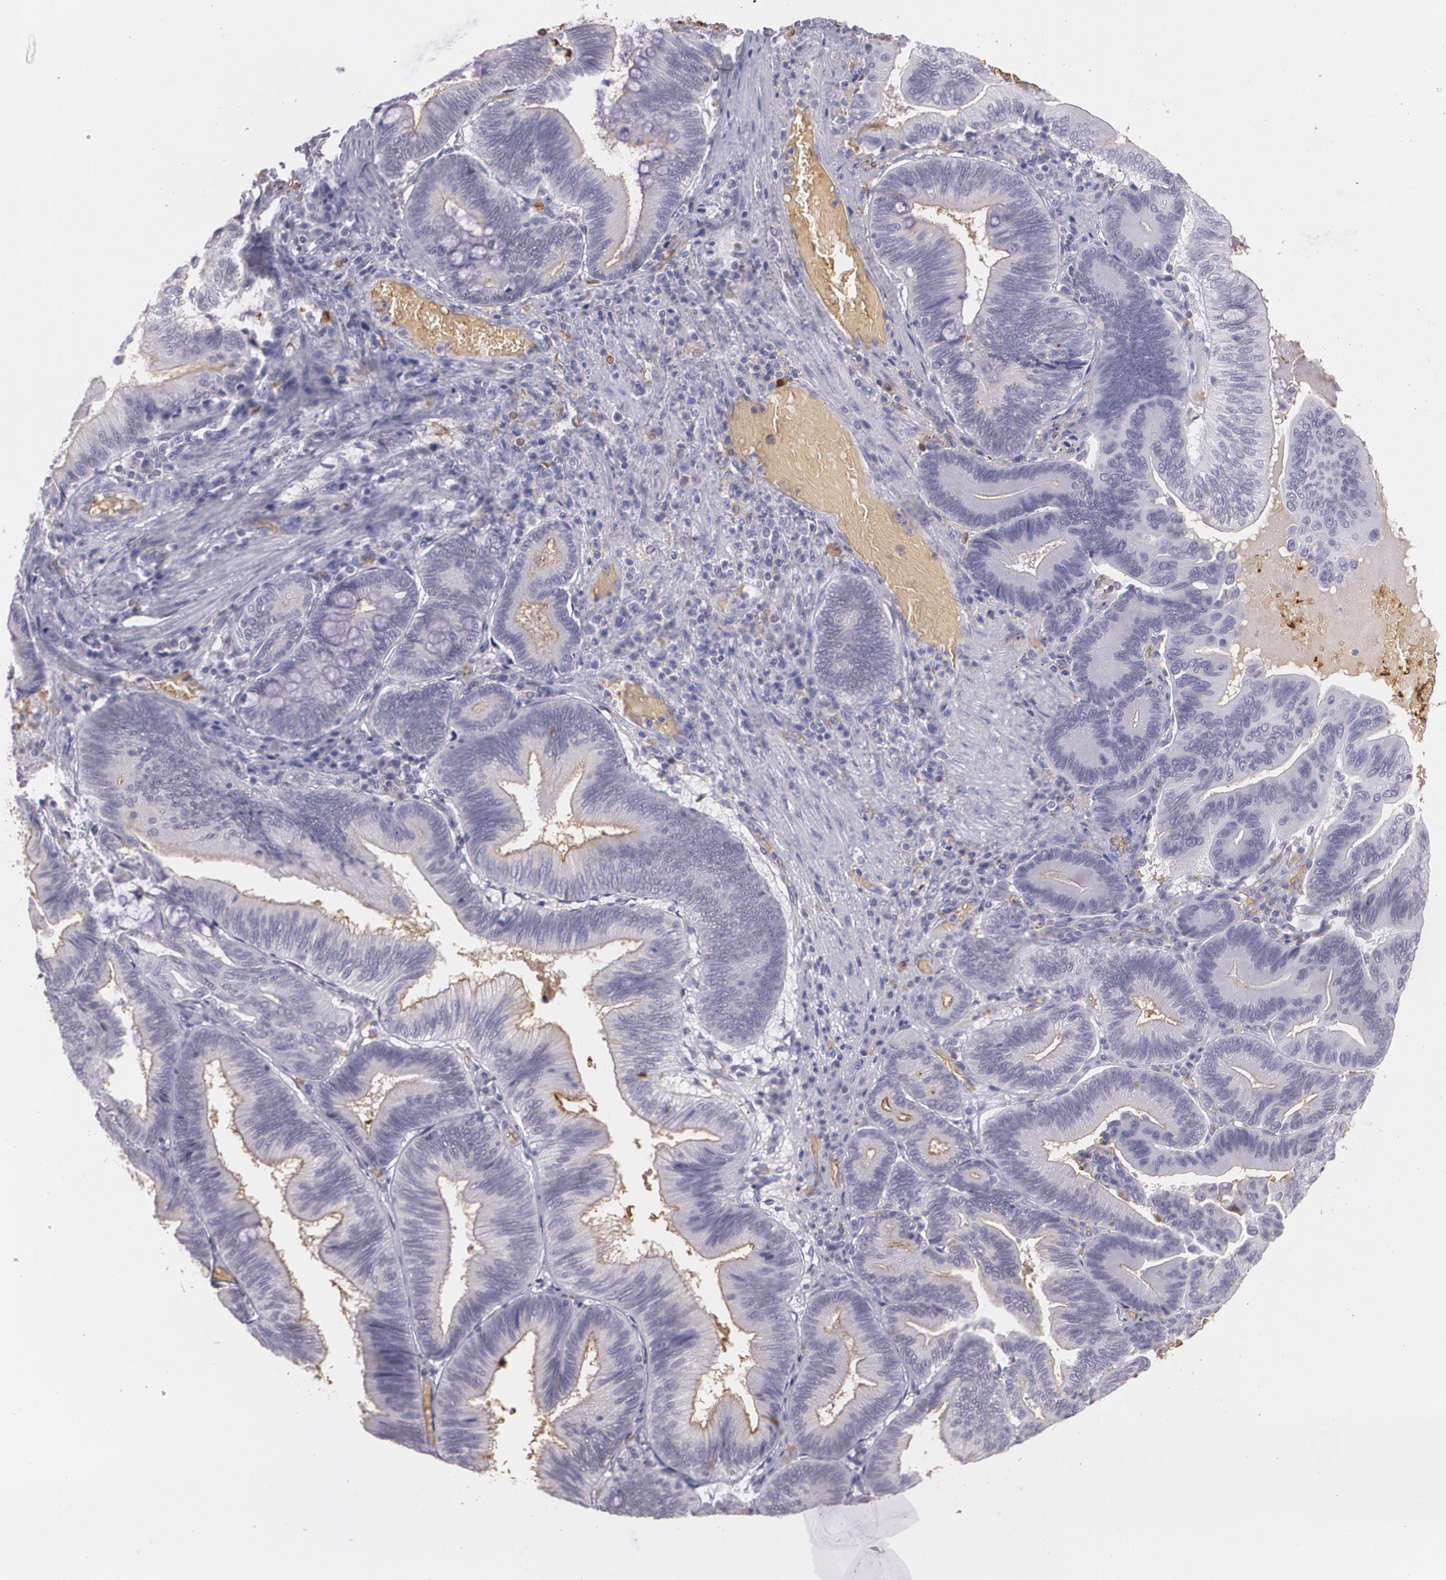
{"staining": {"intensity": "negative", "quantity": "none", "location": "none"}, "tissue": "pancreatic cancer", "cell_type": "Tumor cells", "image_type": "cancer", "snomed": [{"axis": "morphology", "description": "Adenocarcinoma, NOS"}, {"axis": "topography", "description": "Pancreas"}], "caption": "Pancreatic cancer was stained to show a protein in brown. There is no significant expression in tumor cells.", "gene": "ACE", "patient": {"sex": "male", "age": 82}}